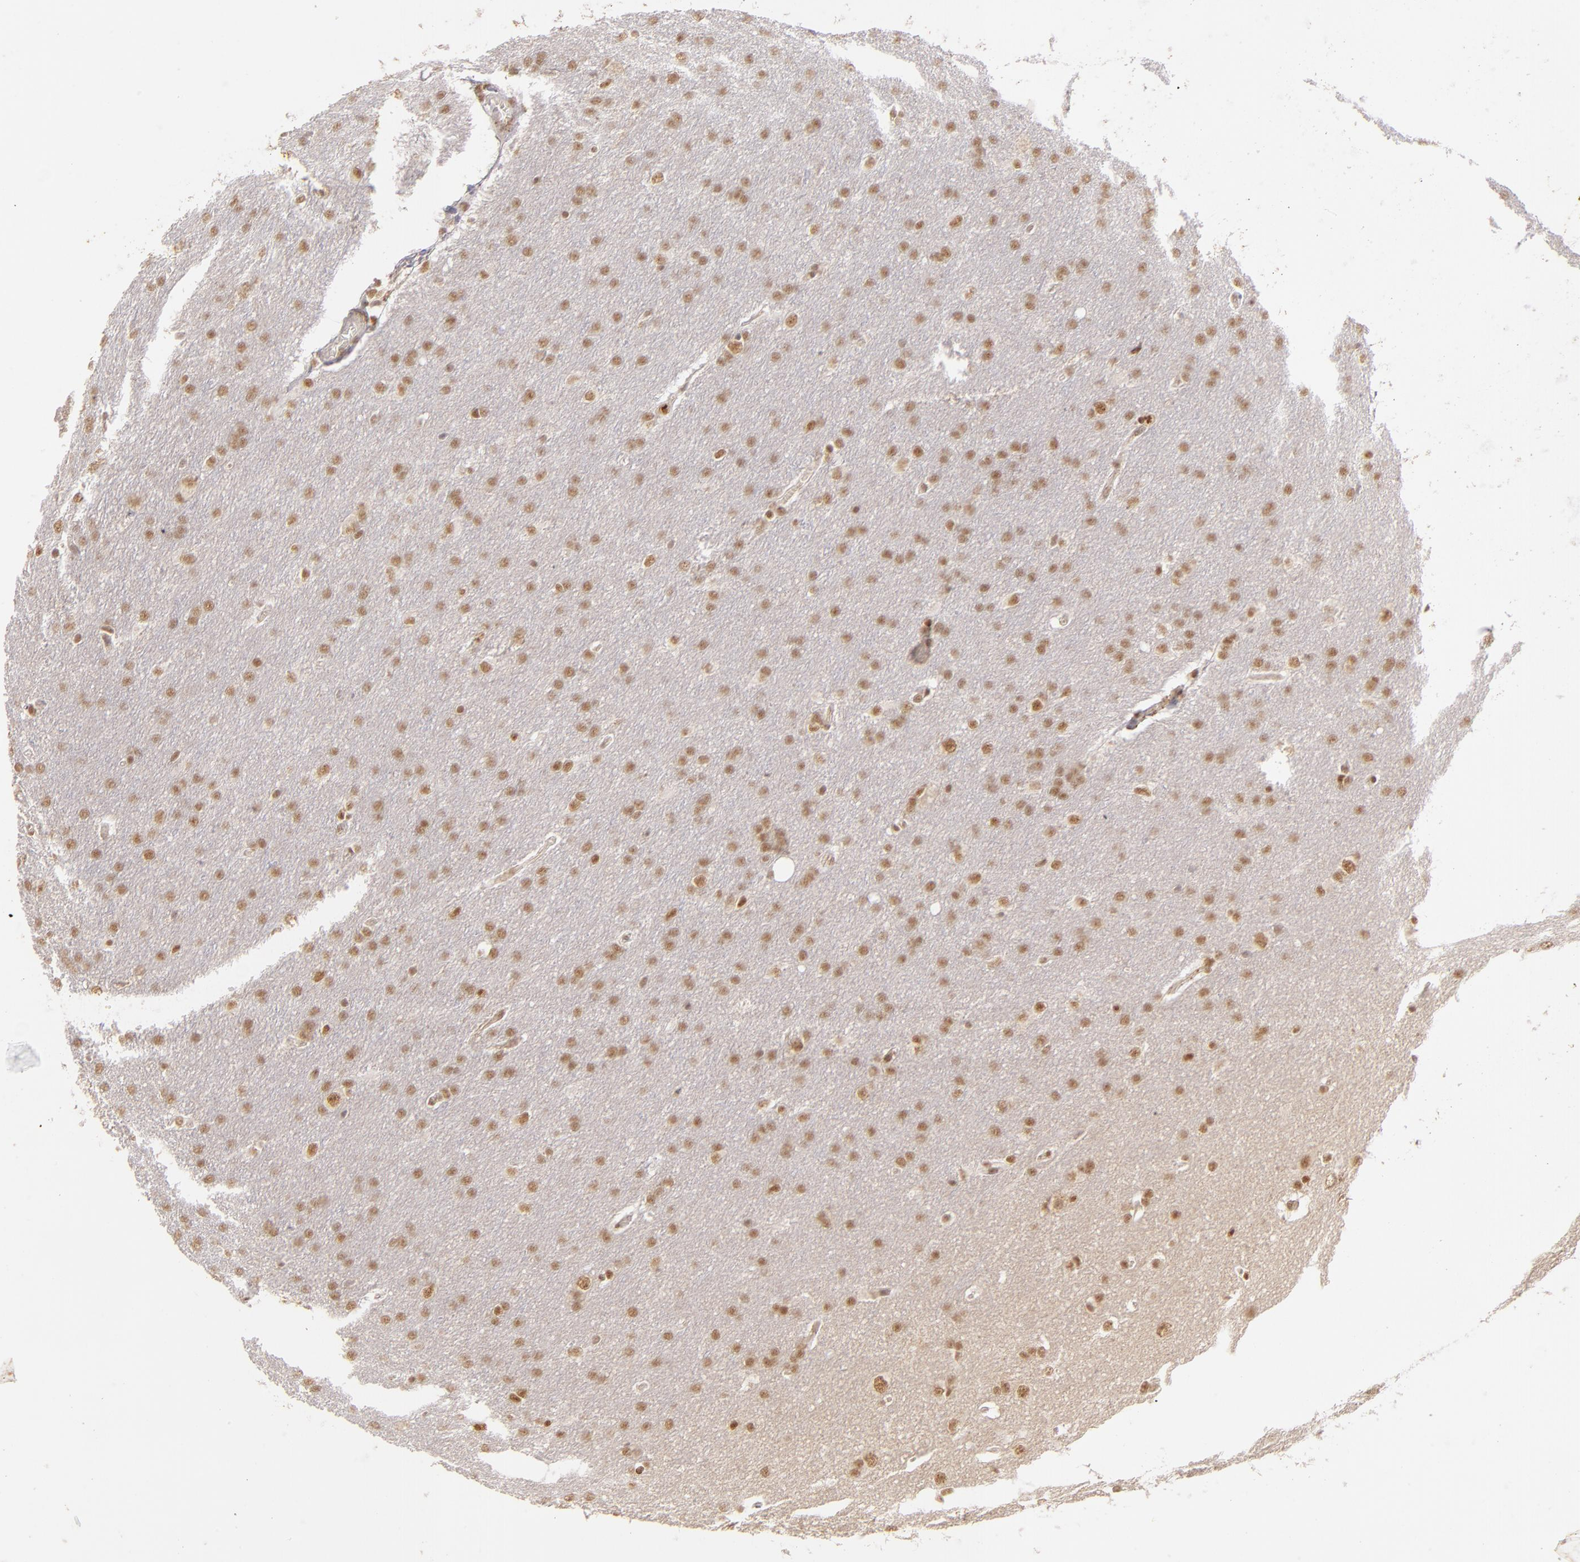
{"staining": {"intensity": "weak", "quantity": ">75%", "location": "nuclear"}, "tissue": "glioma", "cell_type": "Tumor cells", "image_type": "cancer", "snomed": [{"axis": "morphology", "description": "Glioma, malignant, Low grade"}, {"axis": "topography", "description": "Brain"}], "caption": "Tumor cells demonstrate weak nuclear staining in about >75% of cells in malignant glioma (low-grade). (Stains: DAB in brown, nuclei in blue, Microscopy: brightfield microscopy at high magnification).", "gene": "NFE2", "patient": {"sex": "female", "age": 32}}